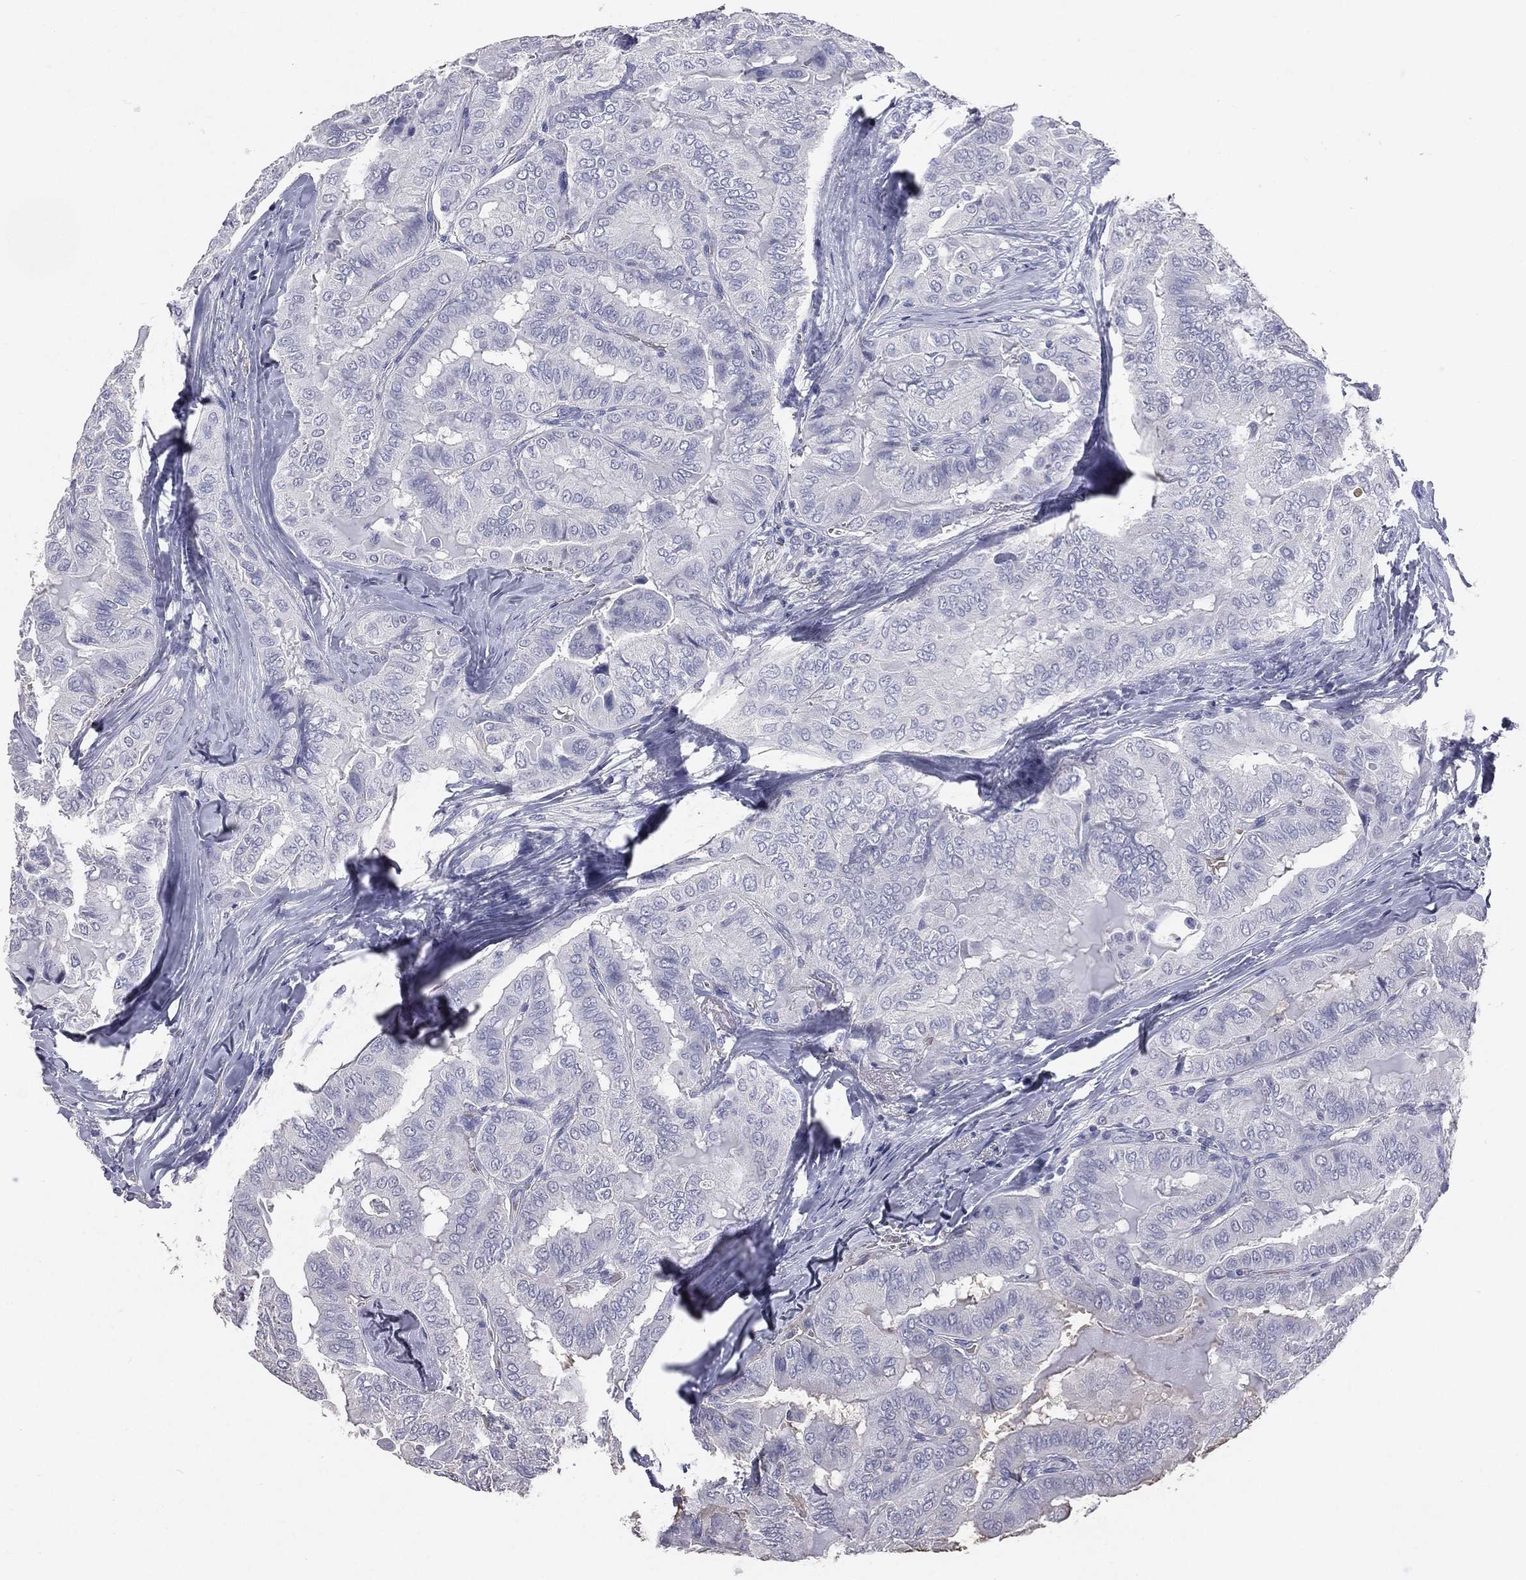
{"staining": {"intensity": "negative", "quantity": "none", "location": "none"}, "tissue": "thyroid cancer", "cell_type": "Tumor cells", "image_type": "cancer", "snomed": [{"axis": "morphology", "description": "Papillary adenocarcinoma, NOS"}, {"axis": "topography", "description": "Thyroid gland"}], "caption": "Photomicrograph shows no protein positivity in tumor cells of thyroid cancer (papillary adenocarcinoma) tissue. (Brightfield microscopy of DAB immunohistochemistry (IHC) at high magnification).", "gene": "ESX1", "patient": {"sex": "female", "age": 68}}